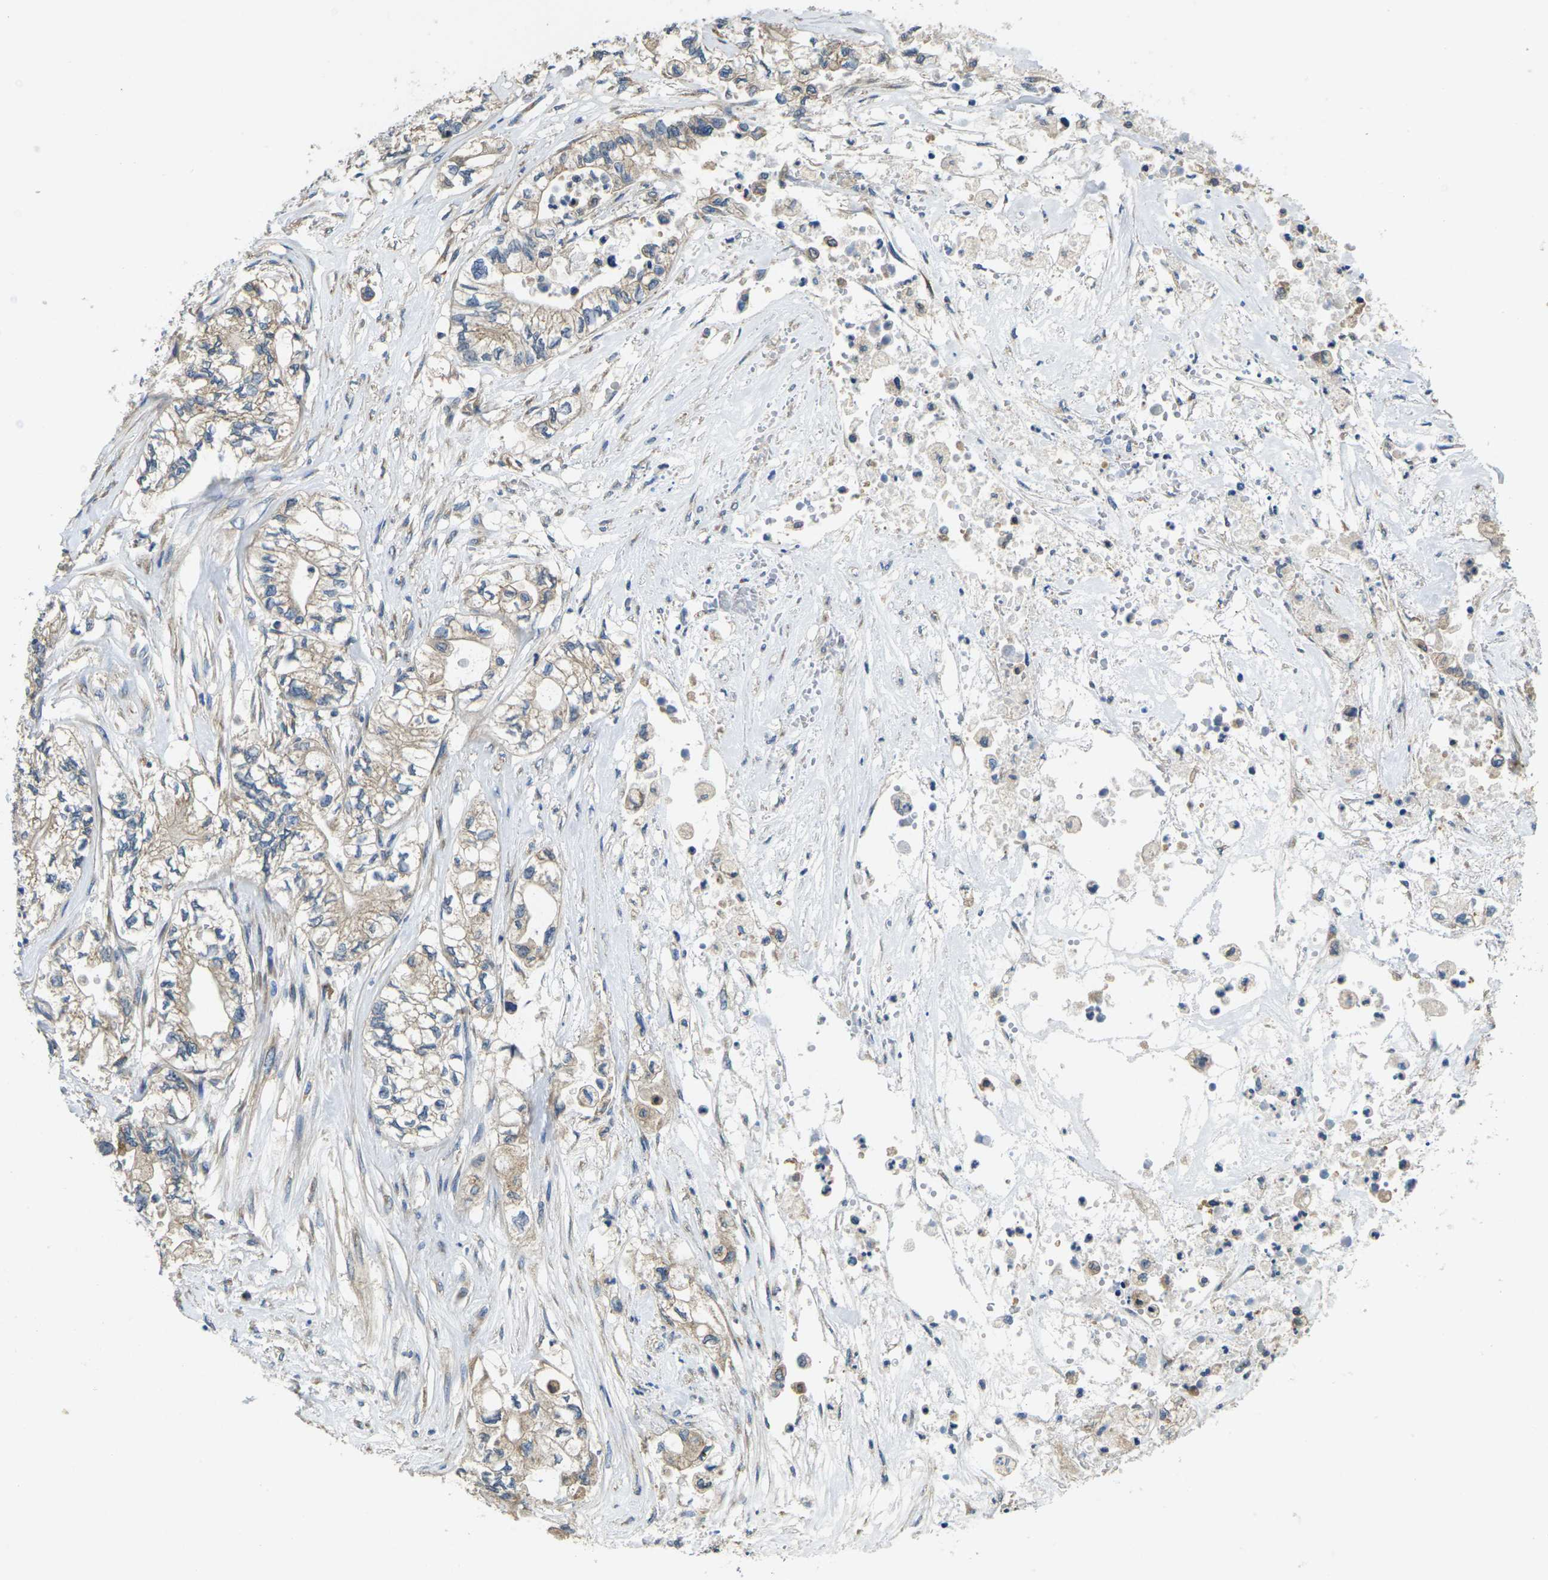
{"staining": {"intensity": "moderate", "quantity": ">75%", "location": "cytoplasmic/membranous"}, "tissue": "pancreatic cancer", "cell_type": "Tumor cells", "image_type": "cancer", "snomed": [{"axis": "morphology", "description": "Adenocarcinoma, NOS"}, {"axis": "topography", "description": "Pancreas"}], "caption": "Immunohistochemistry (DAB) staining of pancreatic adenocarcinoma displays moderate cytoplasmic/membranous protein staining in approximately >75% of tumor cells.", "gene": "TMCC2", "patient": {"sex": "male", "age": 79}}